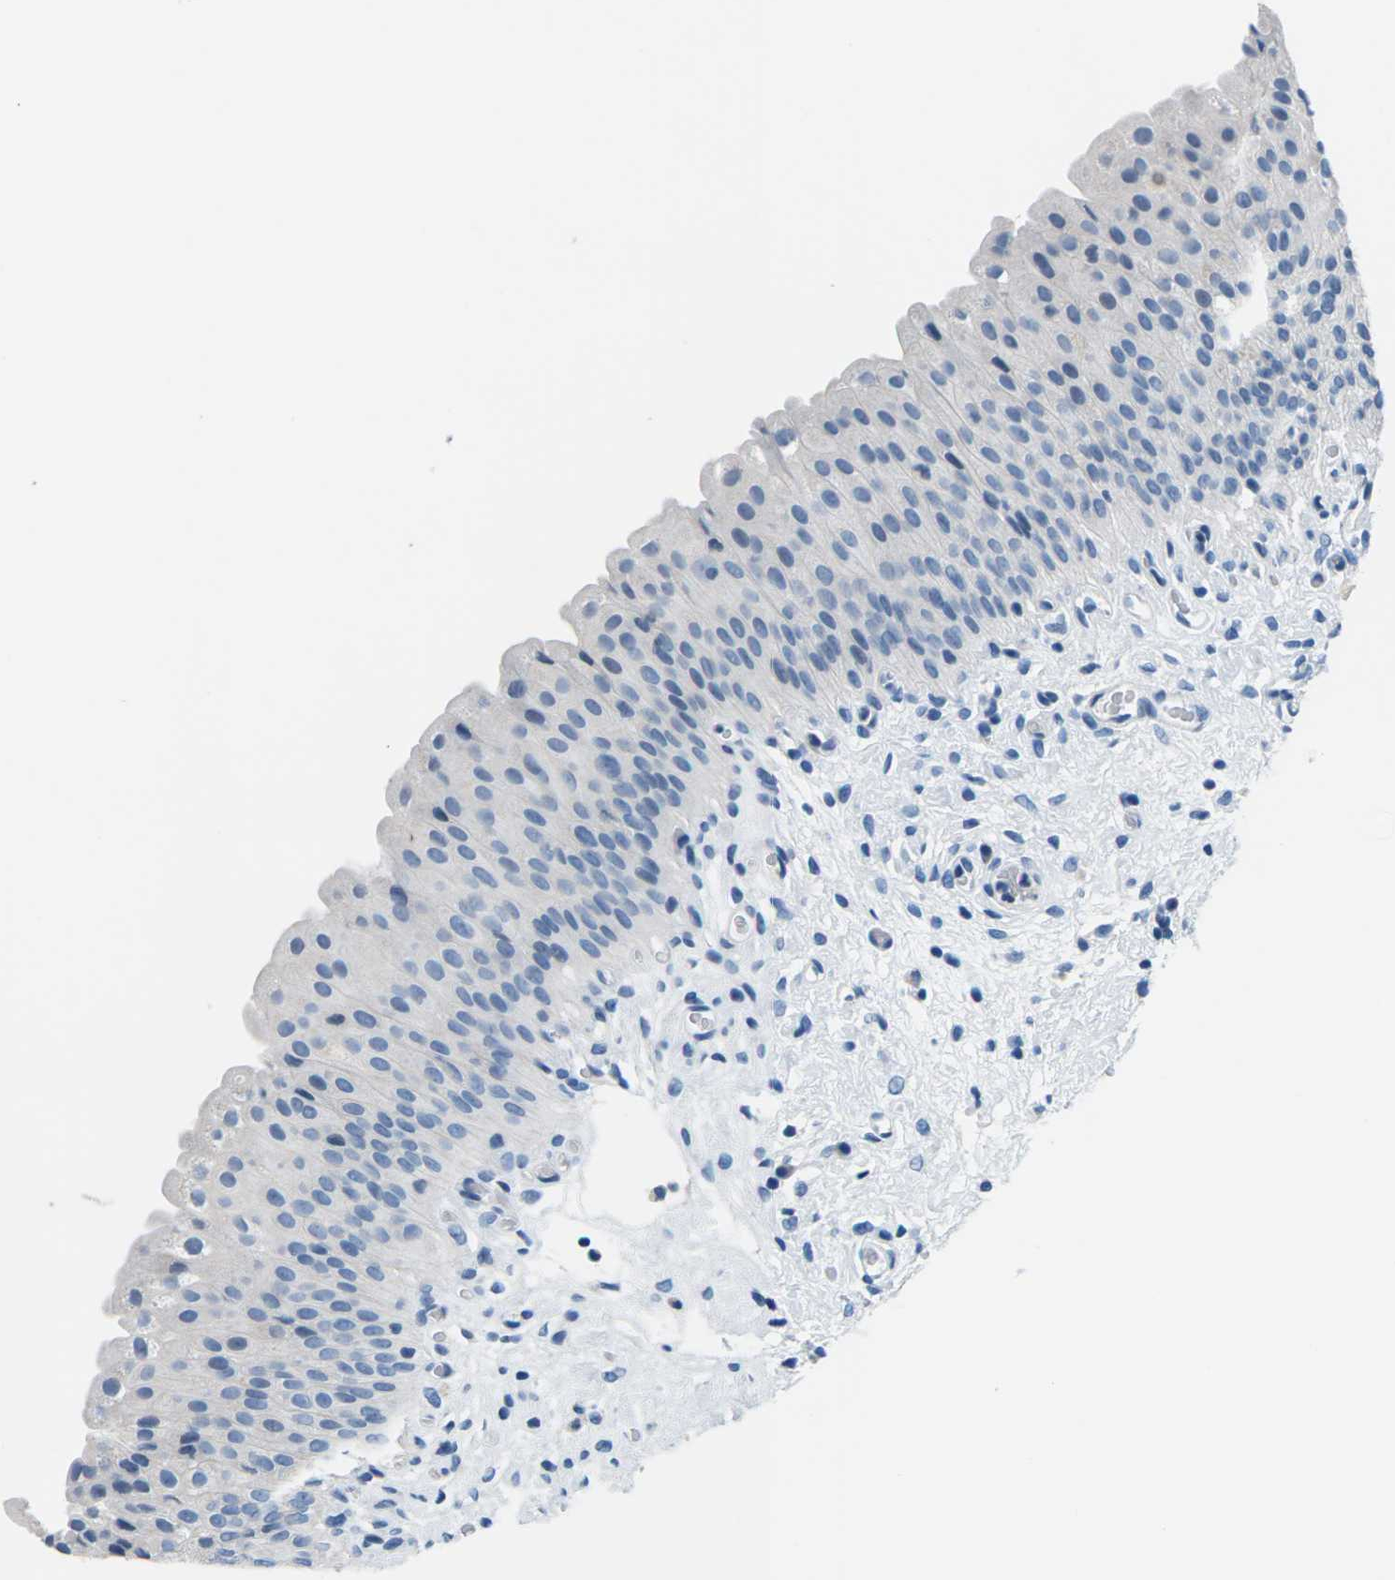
{"staining": {"intensity": "negative", "quantity": "none", "location": "none"}, "tissue": "urinary bladder", "cell_type": "Urothelial cells", "image_type": "normal", "snomed": [{"axis": "morphology", "description": "Normal tissue, NOS"}, {"axis": "morphology", "description": "Urothelial carcinoma, High grade"}, {"axis": "topography", "description": "Urinary bladder"}], "caption": "The photomicrograph shows no staining of urothelial cells in unremarkable urinary bladder. (Brightfield microscopy of DAB (3,3'-diaminobenzidine) IHC at high magnification).", "gene": "UMOD", "patient": {"sex": "male", "age": 46}}